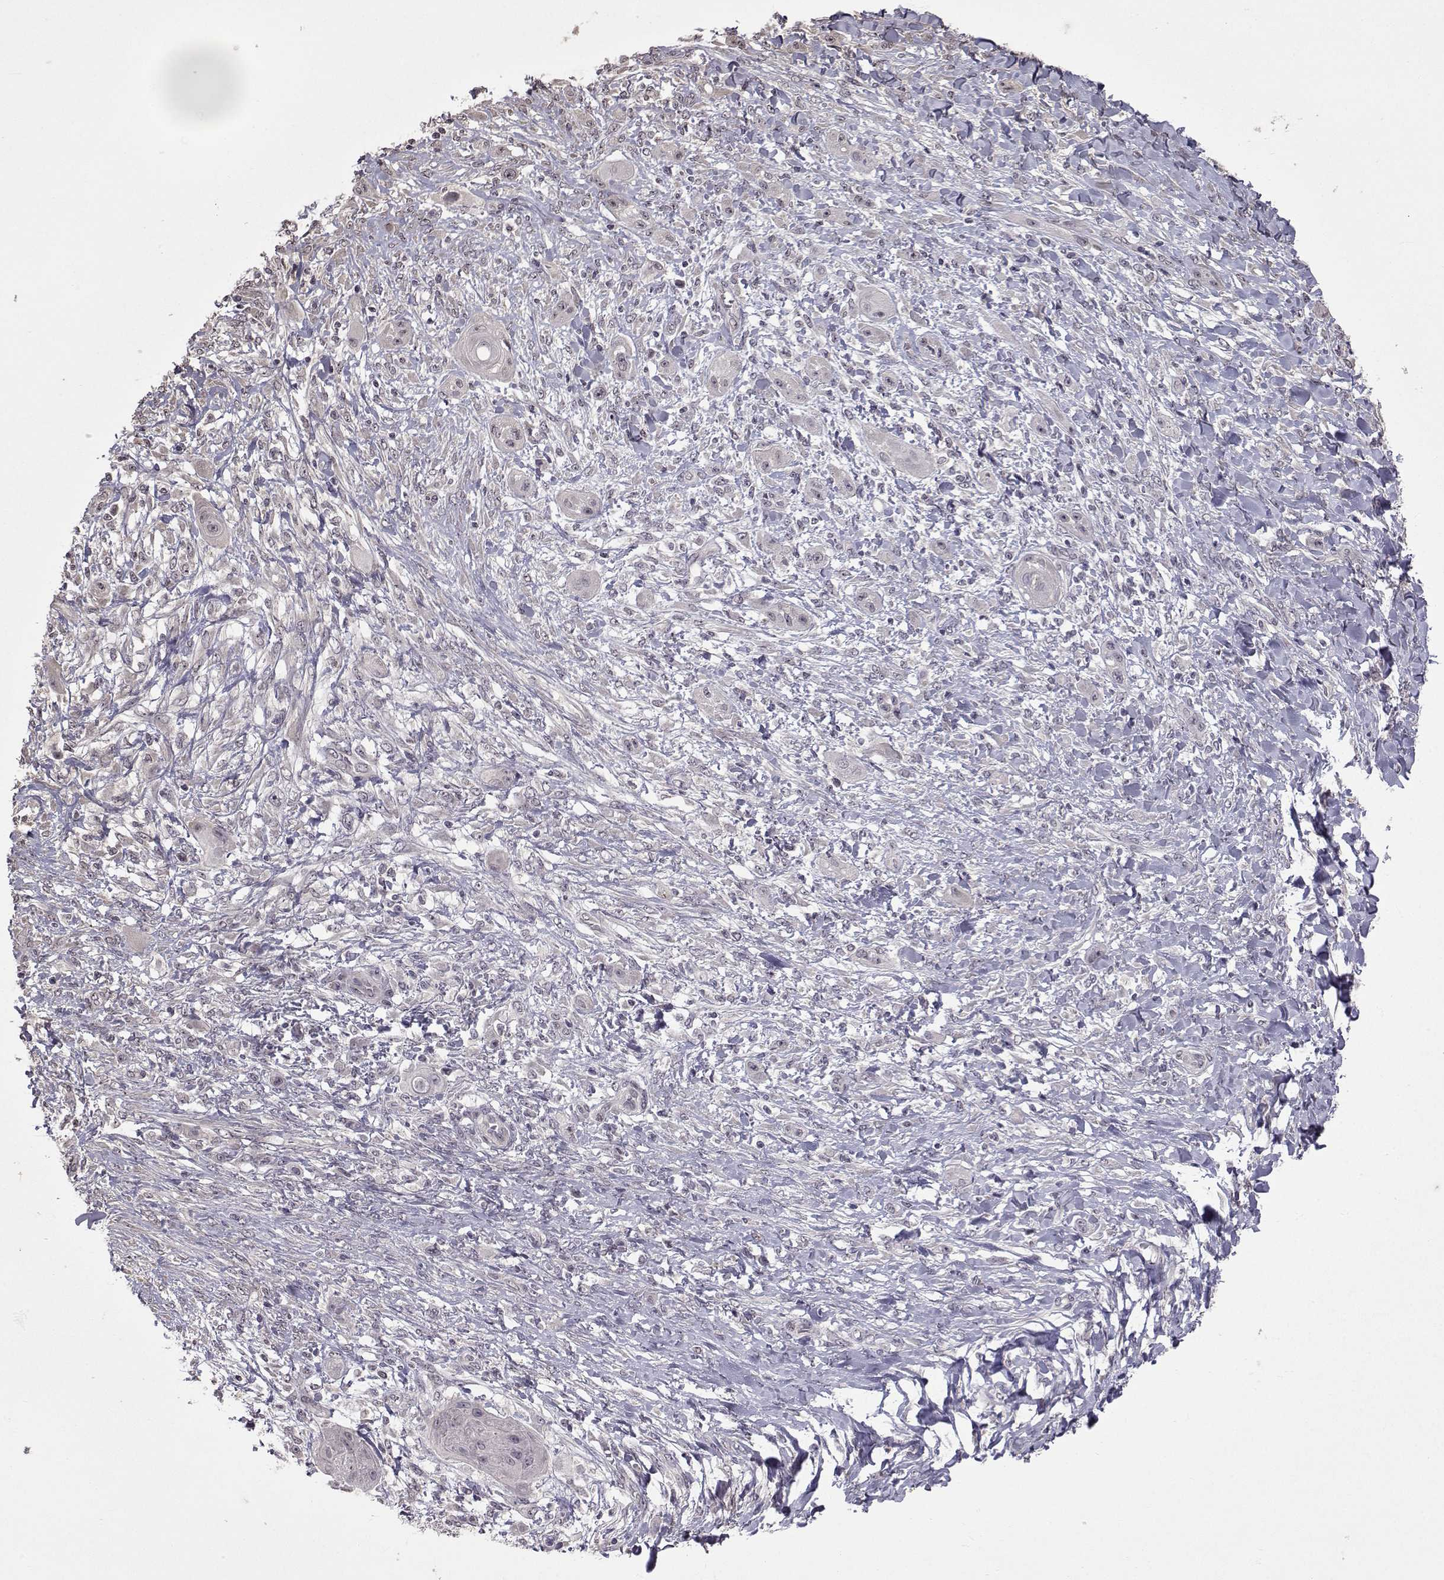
{"staining": {"intensity": "negative", "quantity": "none", "location": "none"}, "tissue": "skin cancer", "cell_type": "Tumor cells", "image_type": "cancer", "snomed": [{"axis": "morphology", "description": "Squamous cell carcinoma, NOS"}, {"axis": "topography", "description": "Skin"}], "caption": "Tumor cells show no significant protein positivity in skin cancer (squamous cell carcinoma).", "gene": "SLC6A3", "patient": {"sex": "male", "age": 62}}